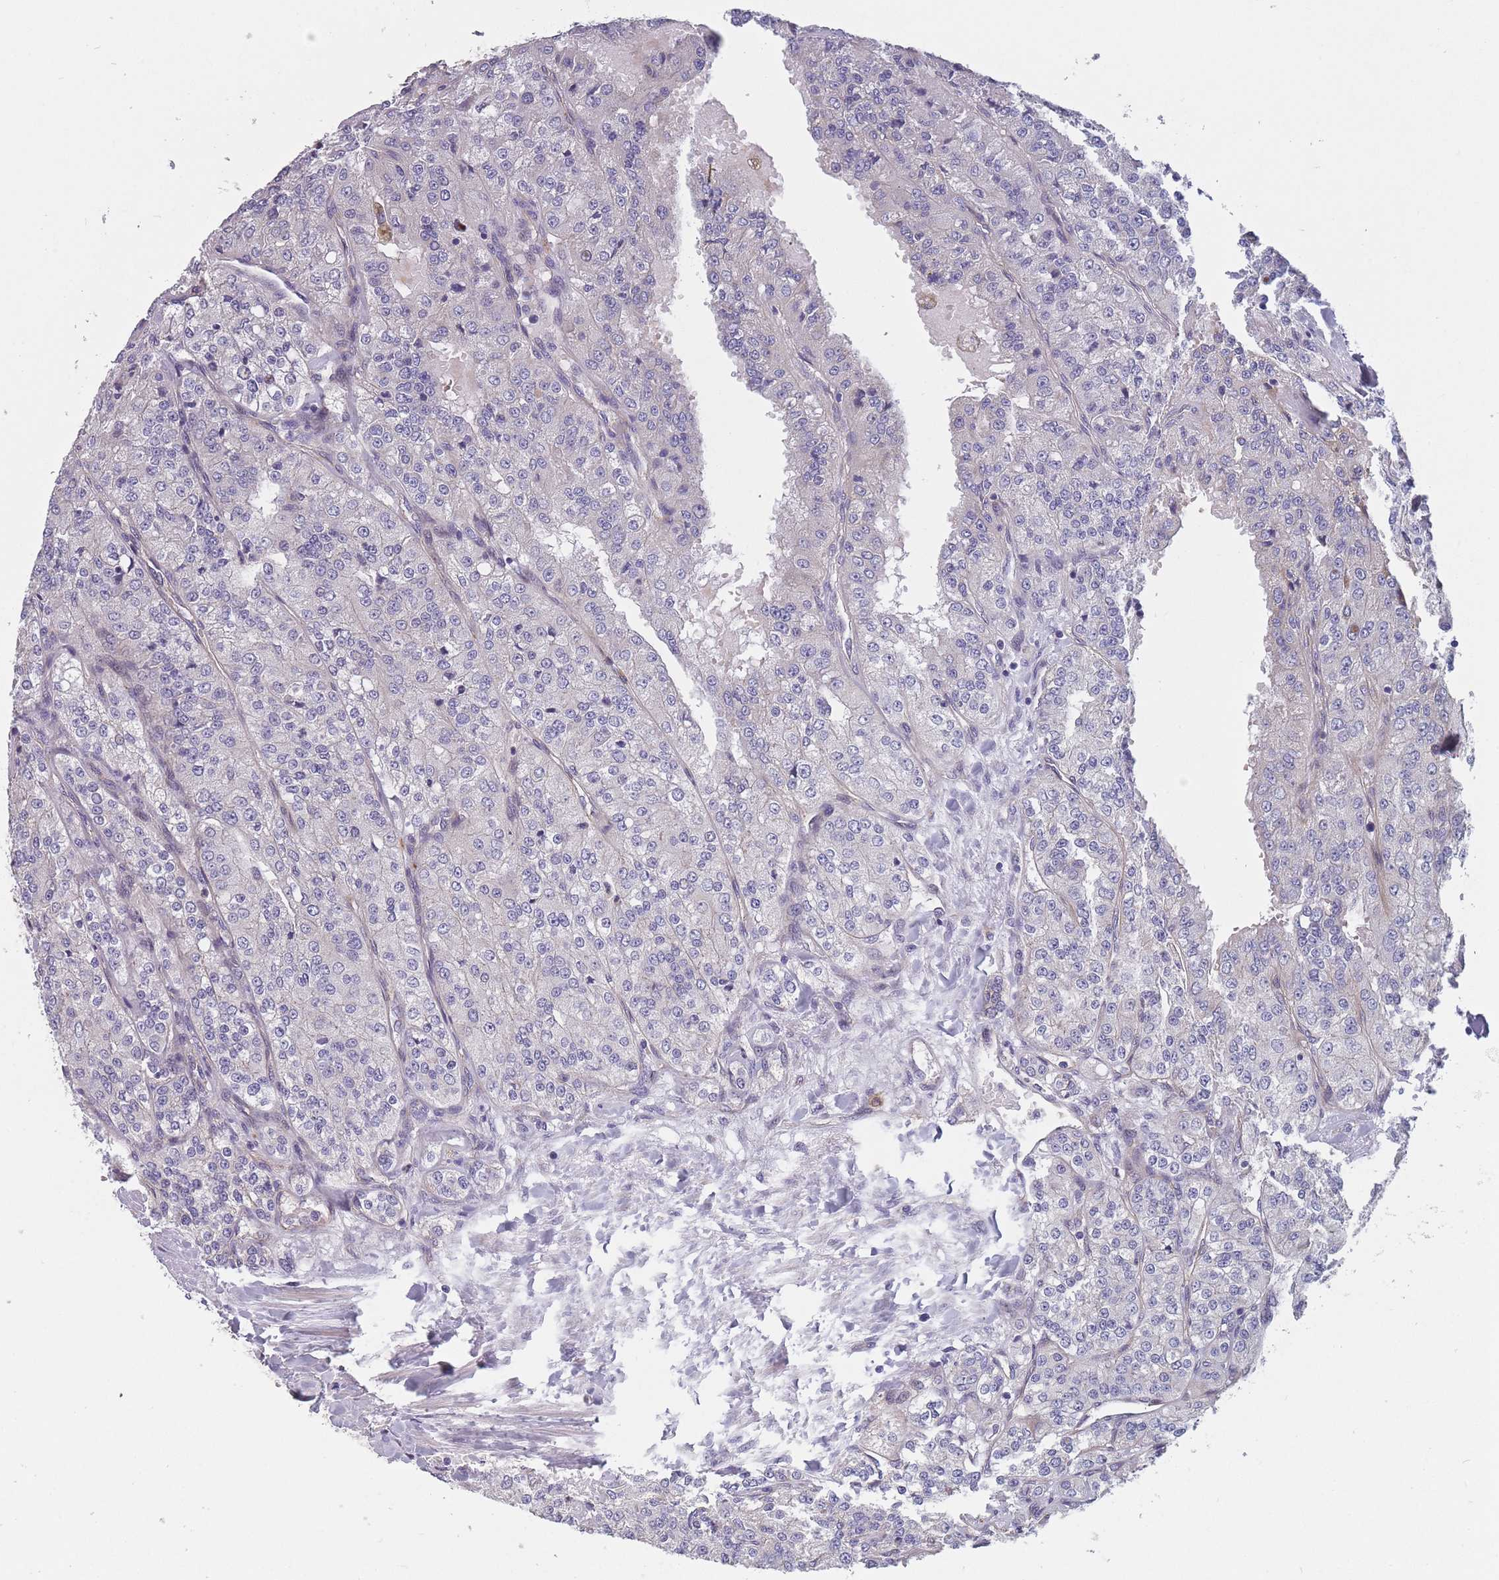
{"staining": {"intensity": "negative", "quantity": "none", "location": "none"}, "tissue": "renal cancer", "cell_type": "Tumor cells", "image_type": "cancer", "snomed": [{"axis": "morphology", "description": "Adenocarcinoma, NOS"}, {"axis": "topography", "description": "Kidney"}], "caption": "There is no significant positivity in tumor cells of renal adenocarcinoma.", "gene": "FAM83F", "patient": {"sex": "female", "age": 63}}